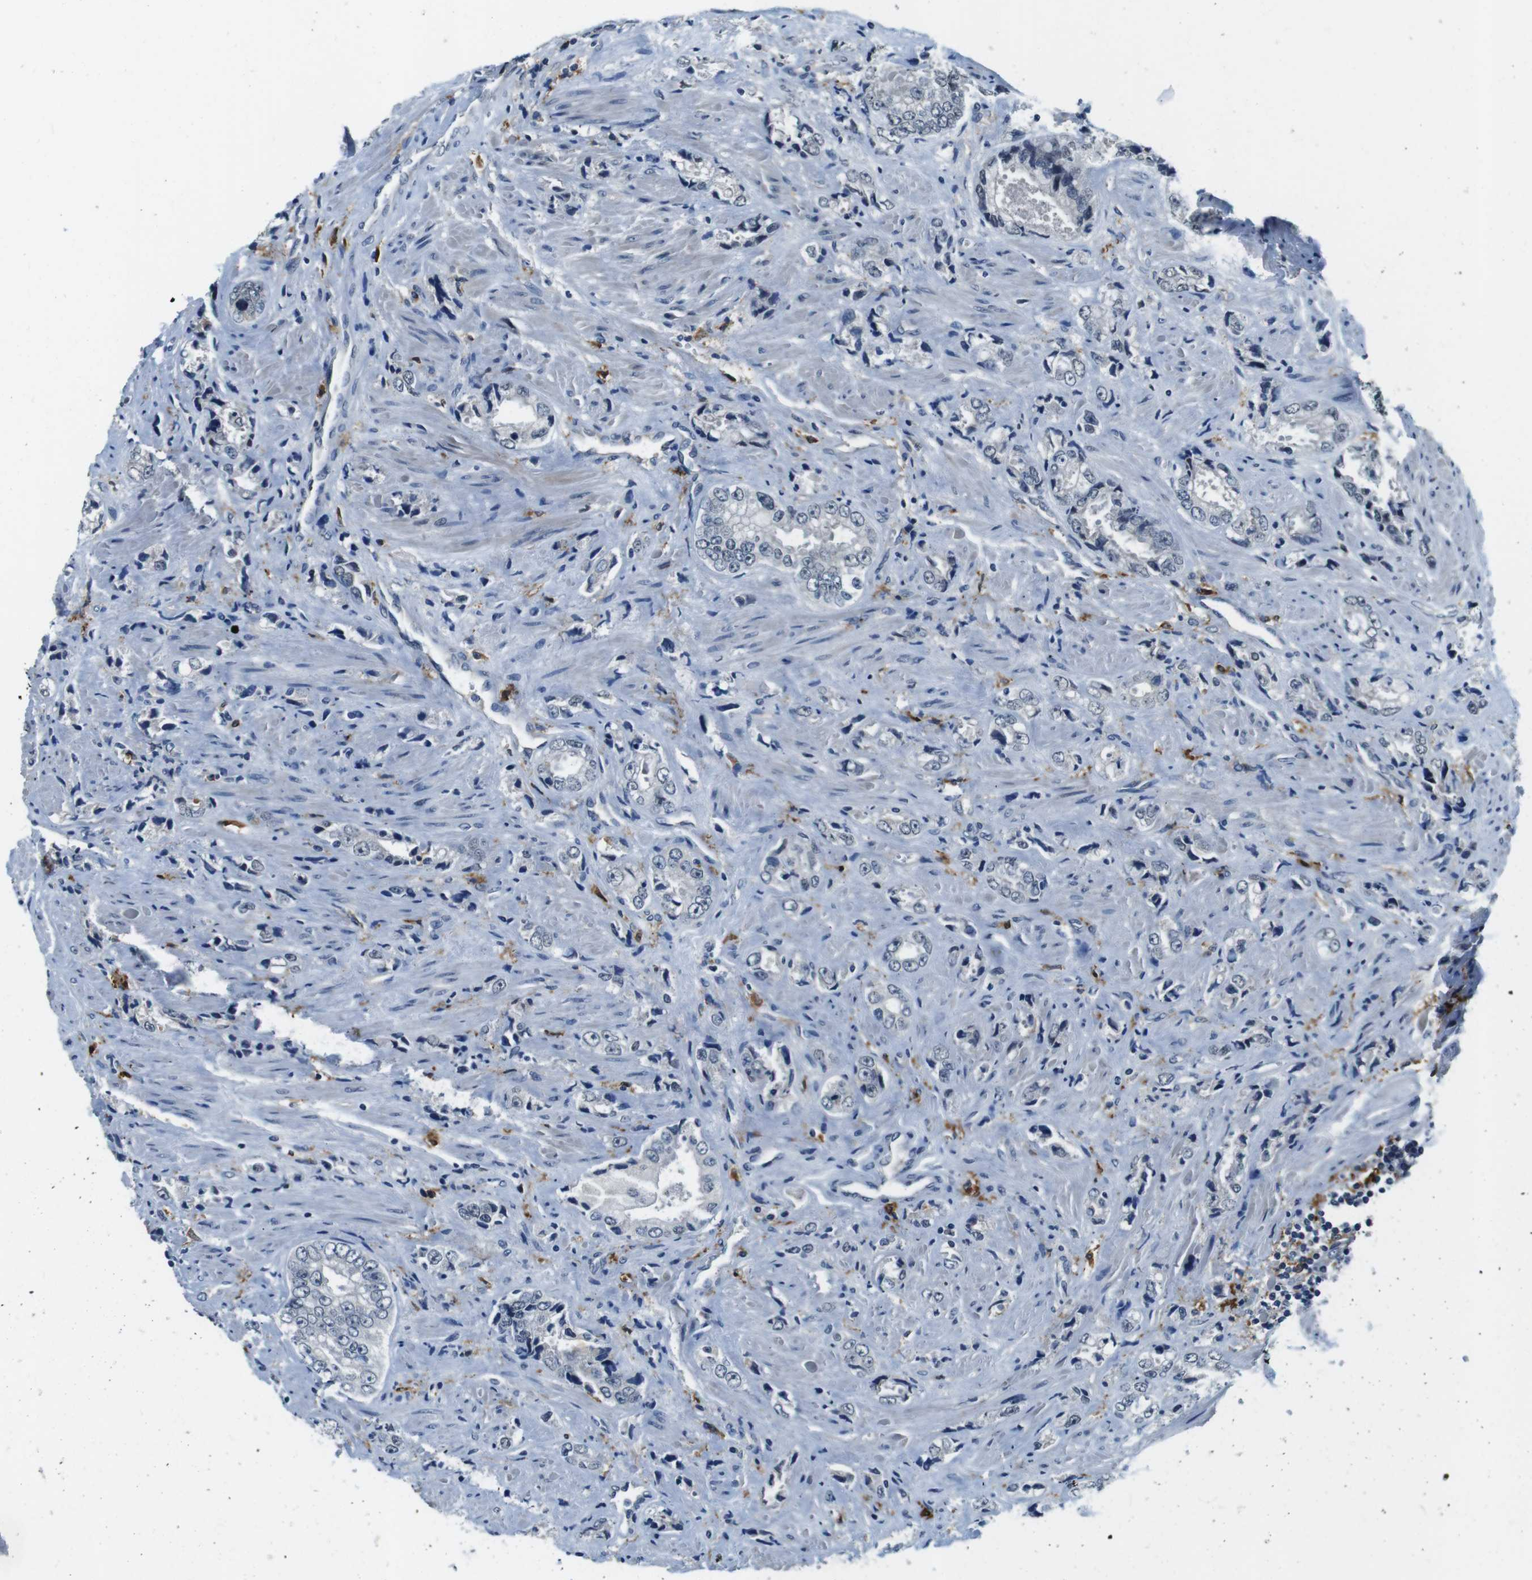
{"staining": {"intensity": "negative", "quantity": "none", "location": "none"}, "tissue": "prostate cancer", "cell_type": "Tumor cells", "image_type": "cancer", "snomed": [{"axis": "morphology", "description": "Adenocarcinoma, High grade"}, {"axis": "topography", "description": "Prostate"}], "caption": "The micrograph exhibits no staining of tumor cells in prostate adenocarcinoma (high-grade).", "gene": "CD163L1", "patient": {"sex": "male", "age": 61}}